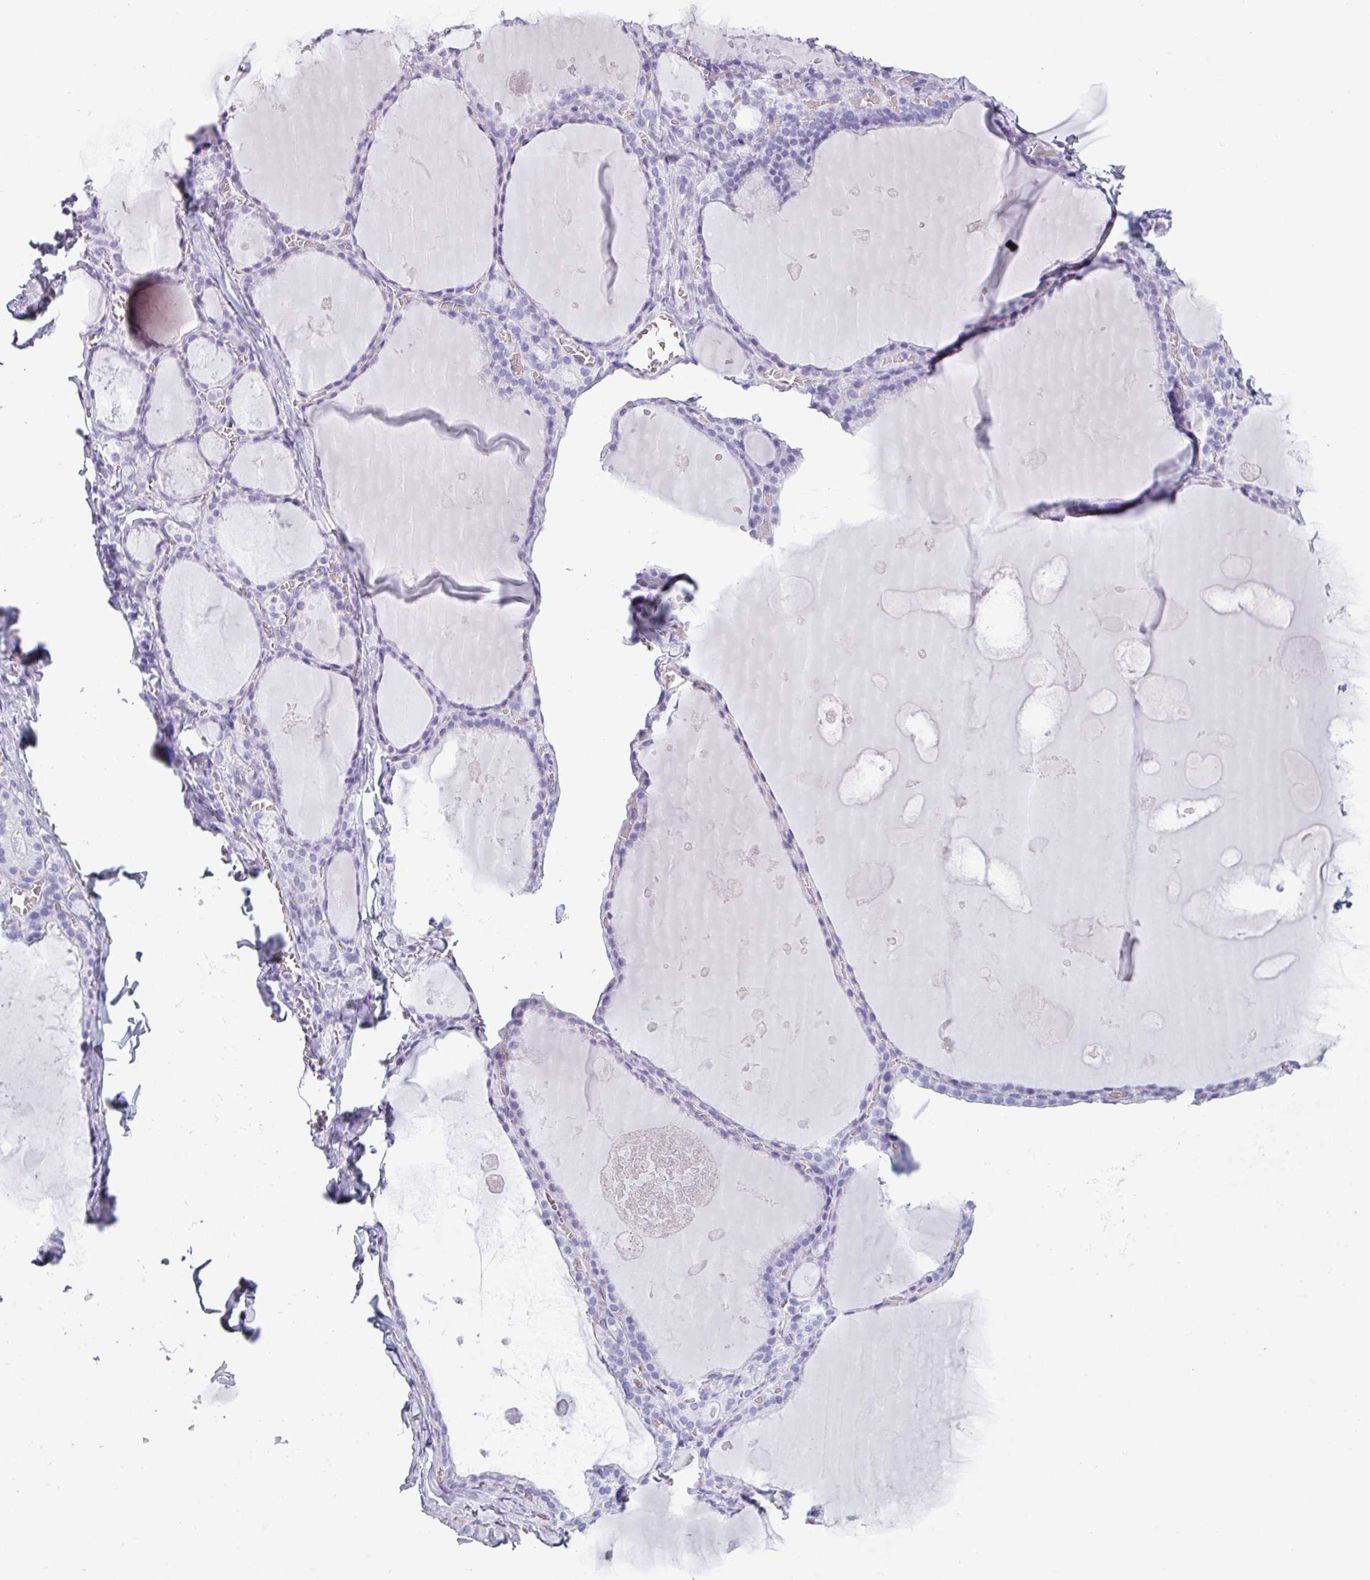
{"staining": {"intensity": "negative", "quantity": "none", "location": "none"}, "tissue": "thyroid gland", "cell_type": "Glandular cells", "image_type": "normal", "snomed": [{"axis": "morphology", "description": "Normal tissue, NOS"}, {"axis": "topography", "description": "Thyroid gland"}], "caption": "Human thyroid gland stained for a protein using immunohistochemistry shows no expression in glandular cells.", "gene": "CRYBB2", "patient": {"sex": "male", "age": 56}}